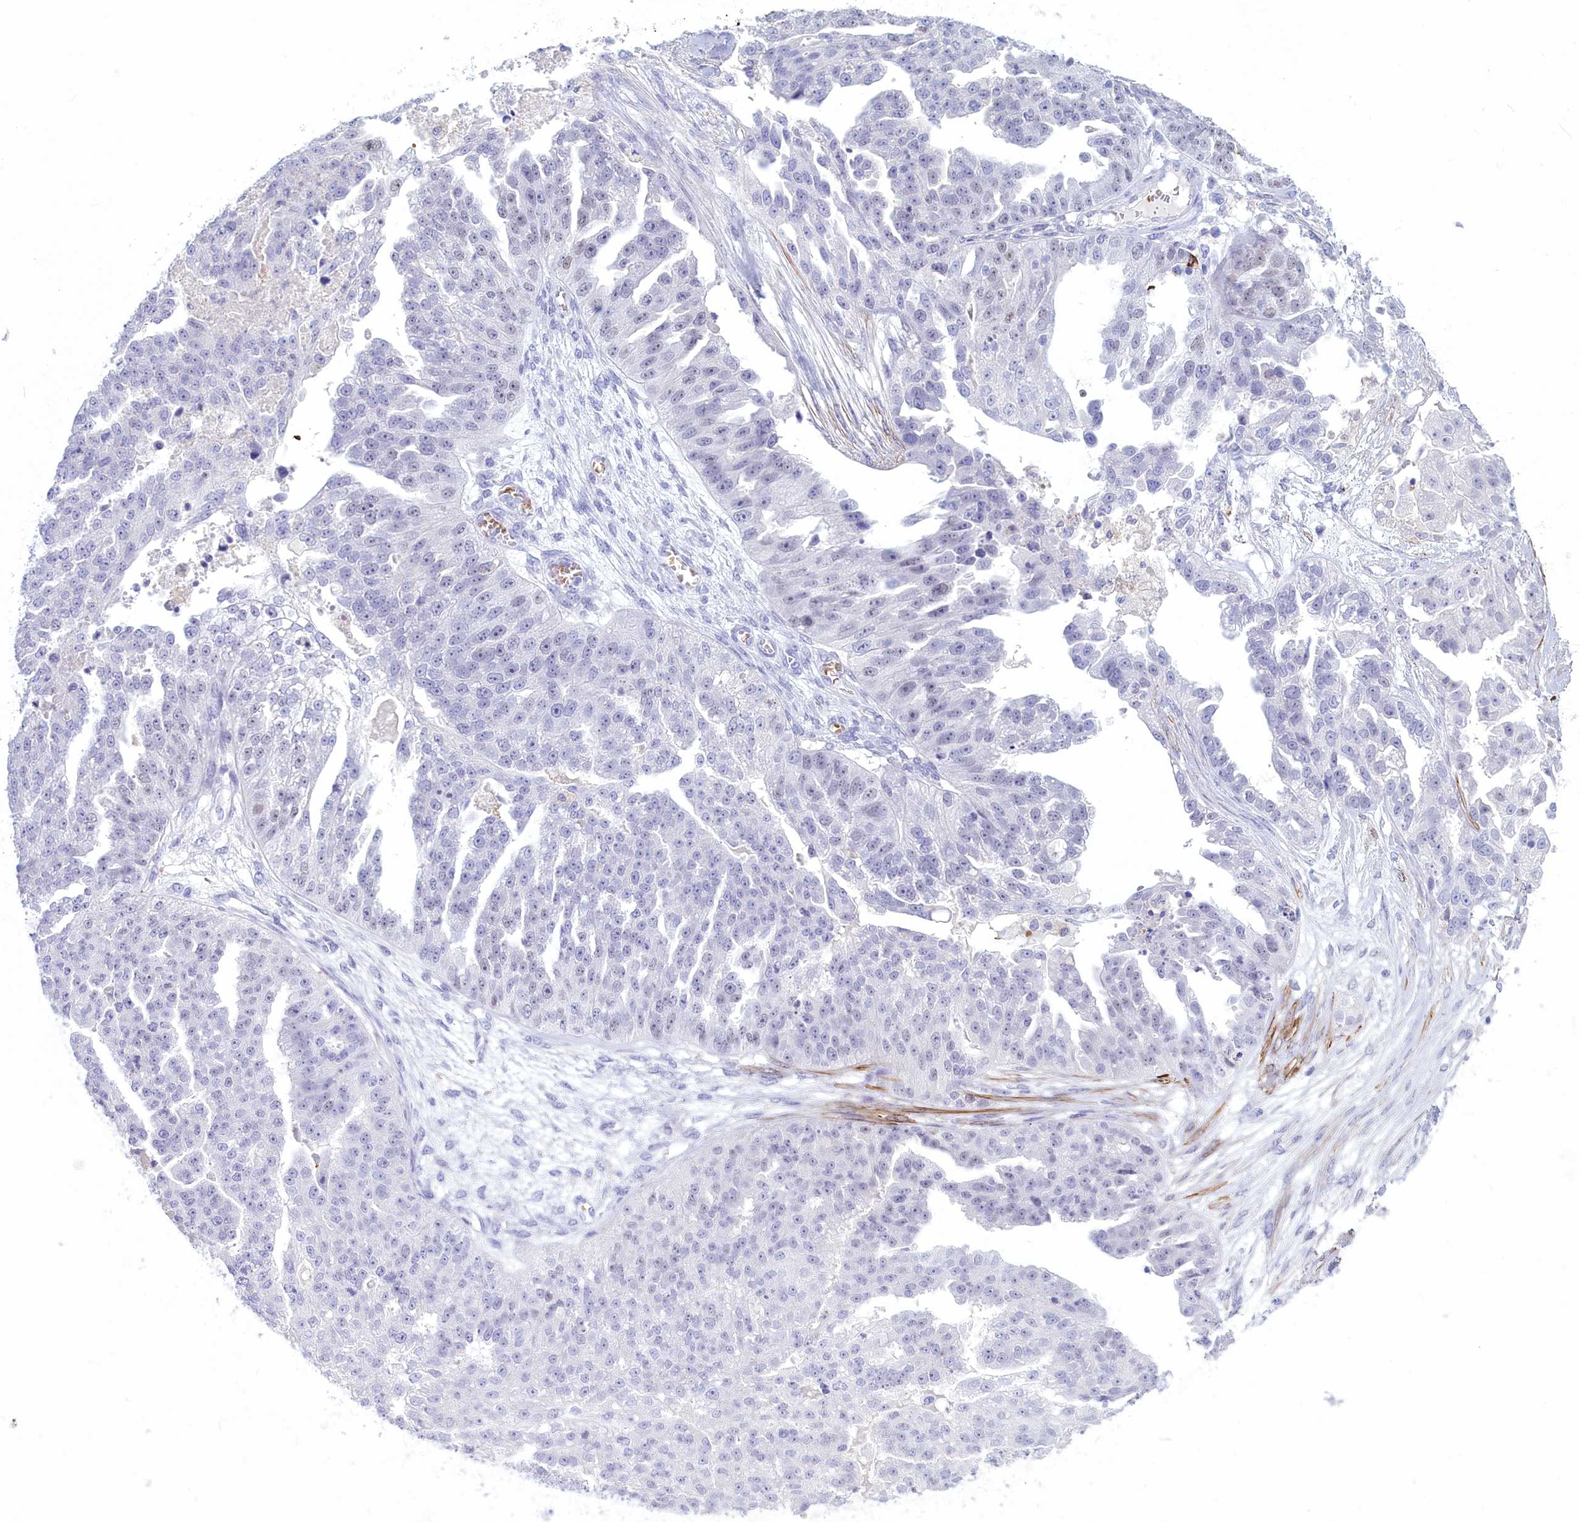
{"staining": {"intensity": "negative", "quantity": "none", "location": "none"}, "tissue": "ovarian cancer", "cell_type": "Tumor cells", "image_type": "cancer", "snomed": [{"axis": "morphology", "description": "Cystadenocarcinoma, serous, NOS"}, {"axis": "topography", "description": "Ovary"}], "caption": "DAB immunohistochemical staining of human ovarian cancer displays no significant positivity in tumor cells.", "gene": "GAPDHS", "patient": {"sex": "female", "age": 58}}